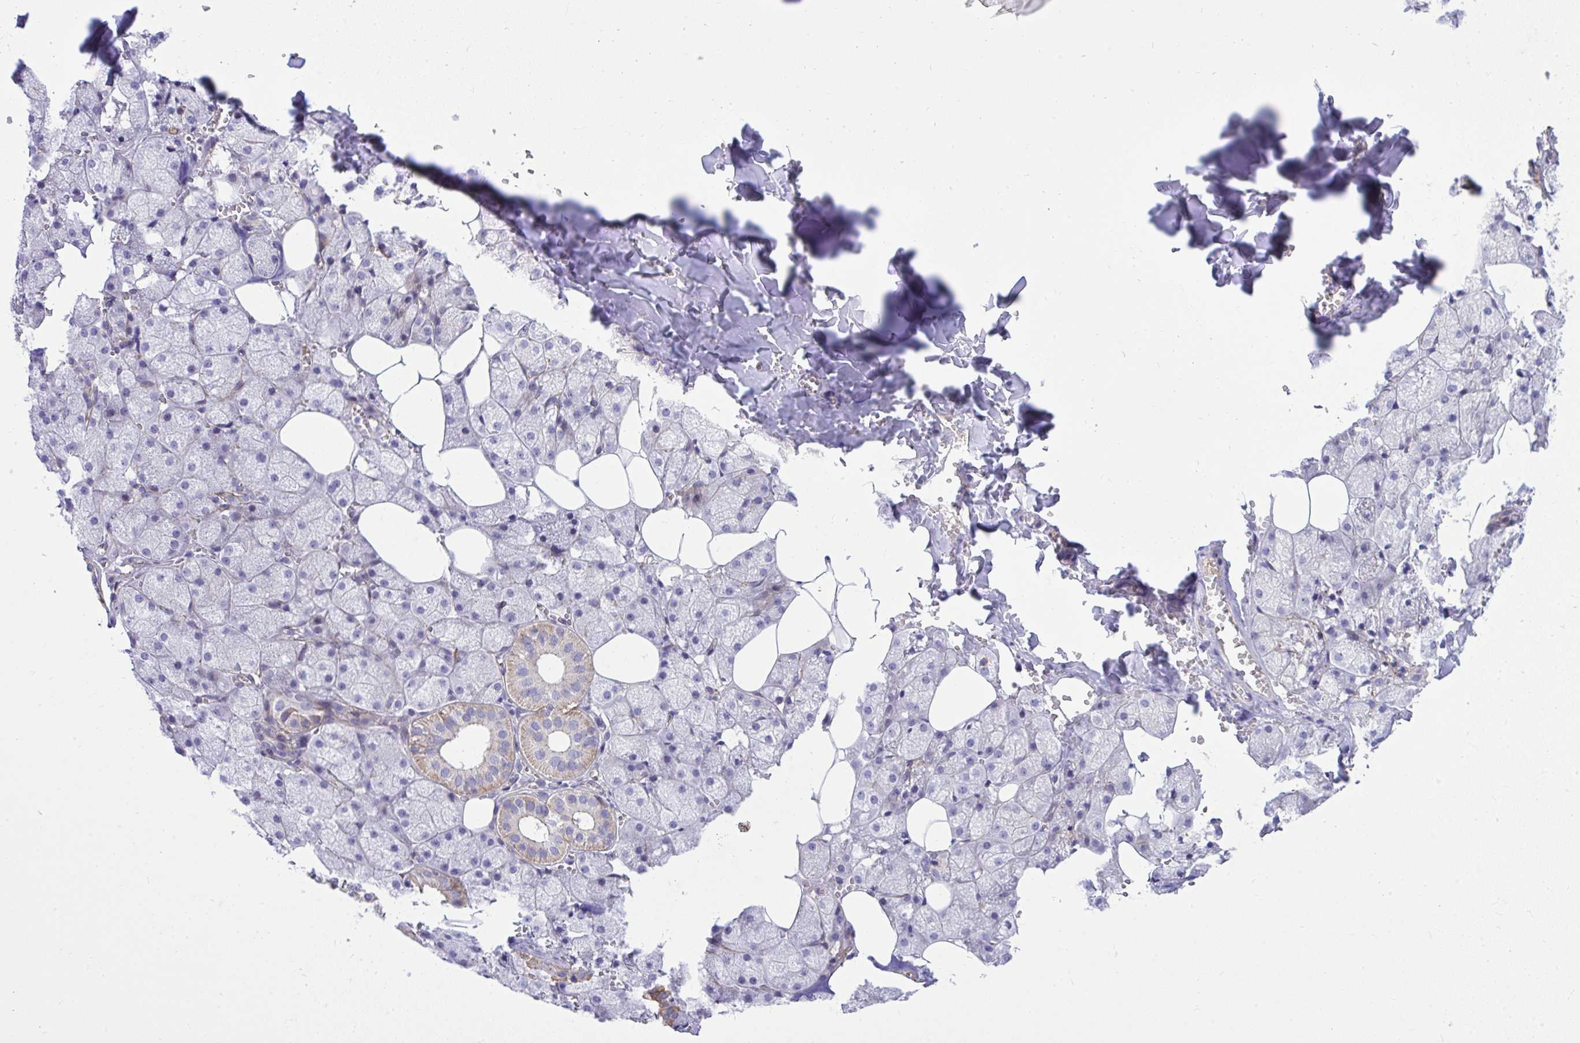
{"staining": {"intensity": "moderate", "quantity": "<25%", "location": "cytoplasmic/membranous"}, "tissue": "salivary gland", "cell_type": "Glandular cells", "image_type": "normal", "snomed": [{"axis": "morphology", "description": "Normal tissue, NOS"}, {"axis": "topography", "description": "Salivary gland"}, {"axis": "topography", "description": "Peripheral nerve tissue"}], "caption": "Moderate cytoplasmic/membranous positivity for a protein is present in about <25% of glandular cells of unremarkable salivary gland using IHC.", "gene": "GRK4", "patient": {"sex": "male", "age": 38}}